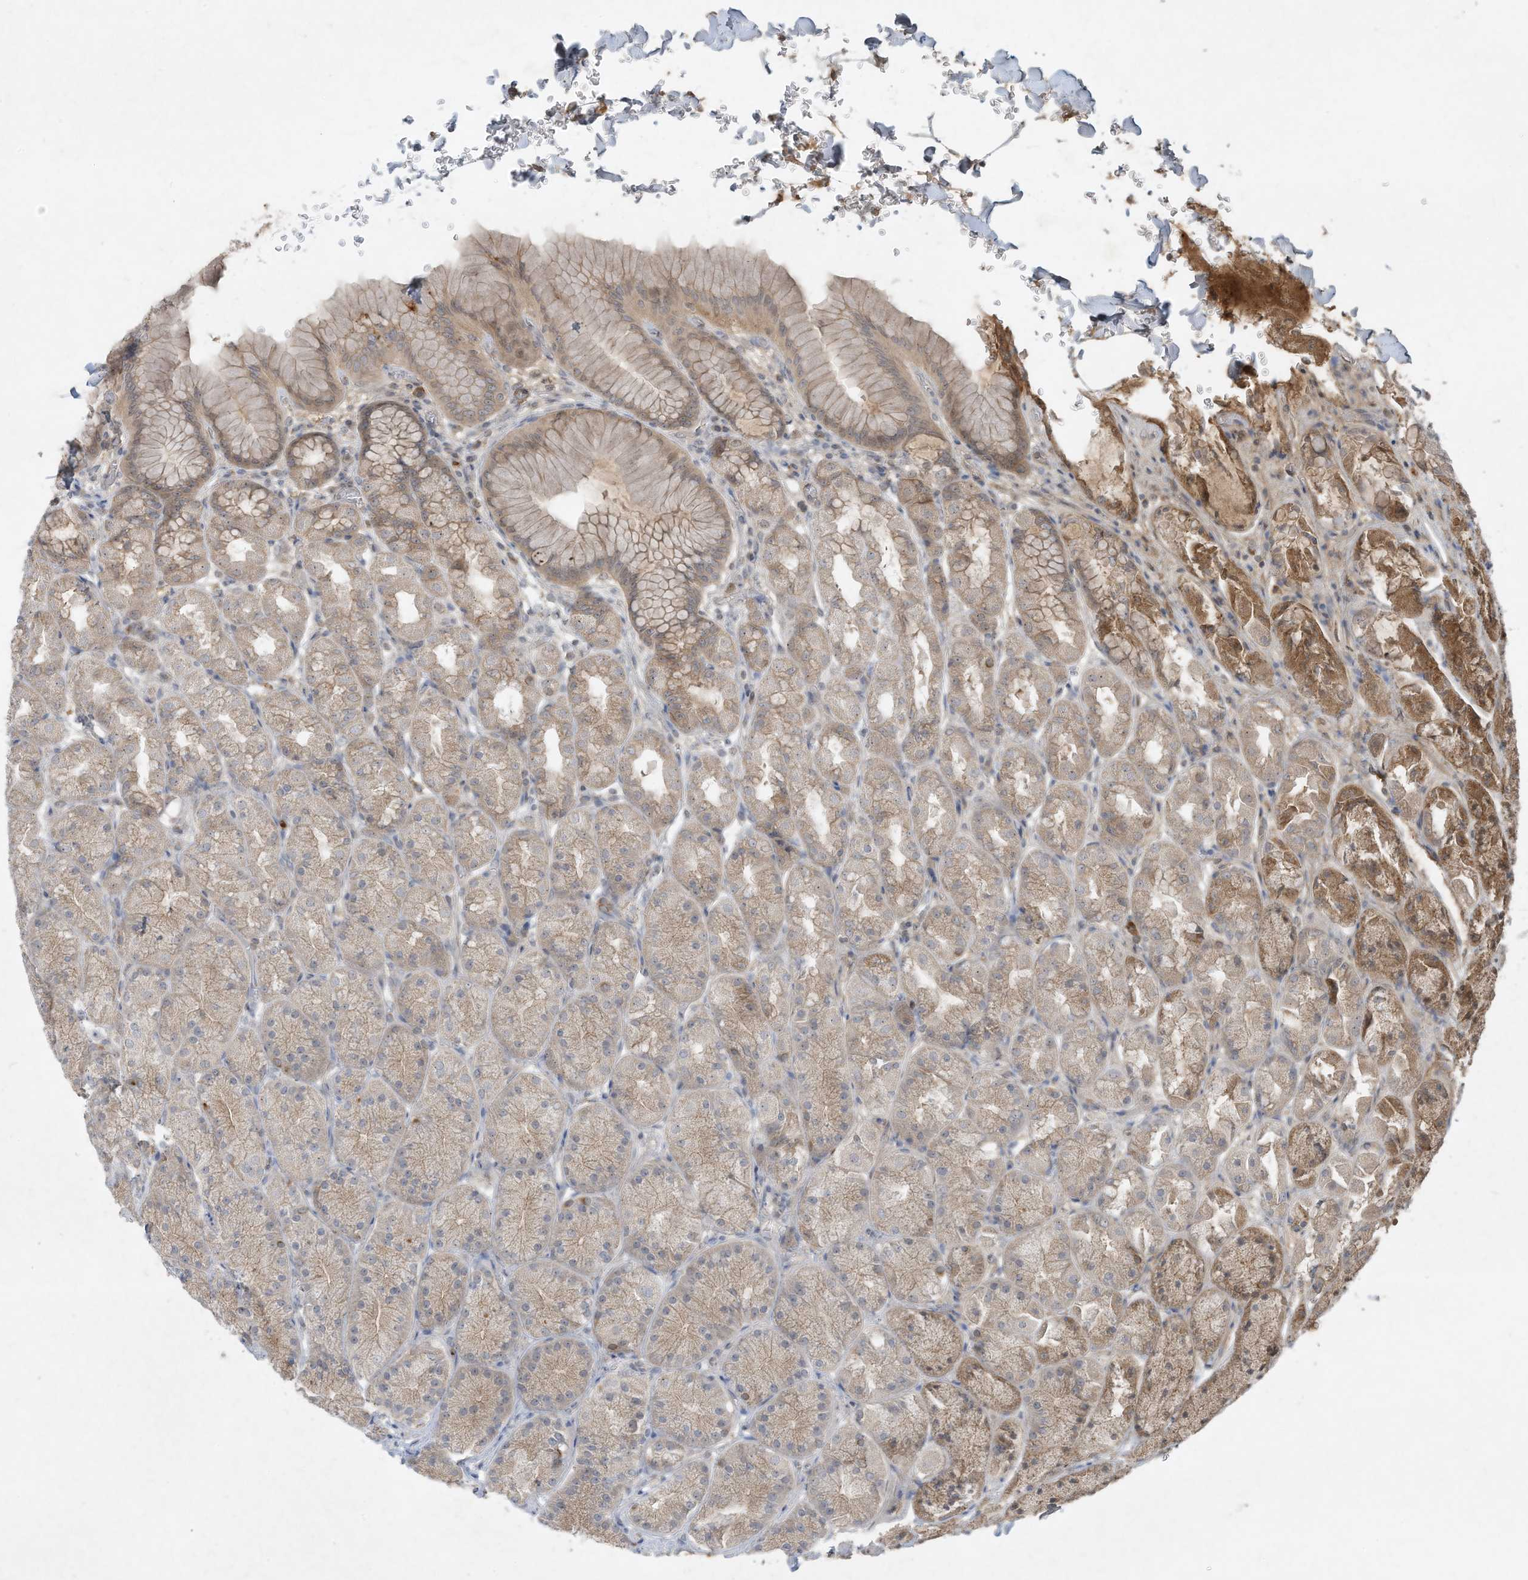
{"staining": {"intensity": "moderate", "quantity": "25%-75%", "location": "cytoplasmic/membranous"}, "tissue": "stomach", "cell_type": "Glandular cells", "image_type": "normal", "snomed": [{"axis": "morphology", "description": "Normal tissue, NOS"}, {"axis": "topography", "description": "Stomach"}], "caption": "Approximately 25%-75% of glandular cells in benign human stomach demonstrate moderate cytoplasmic/membranous protein expression as visualized by brown immunohistochemical staining.", "gene": "FETUB", "patient": {"sex": "male", "age": 42}}